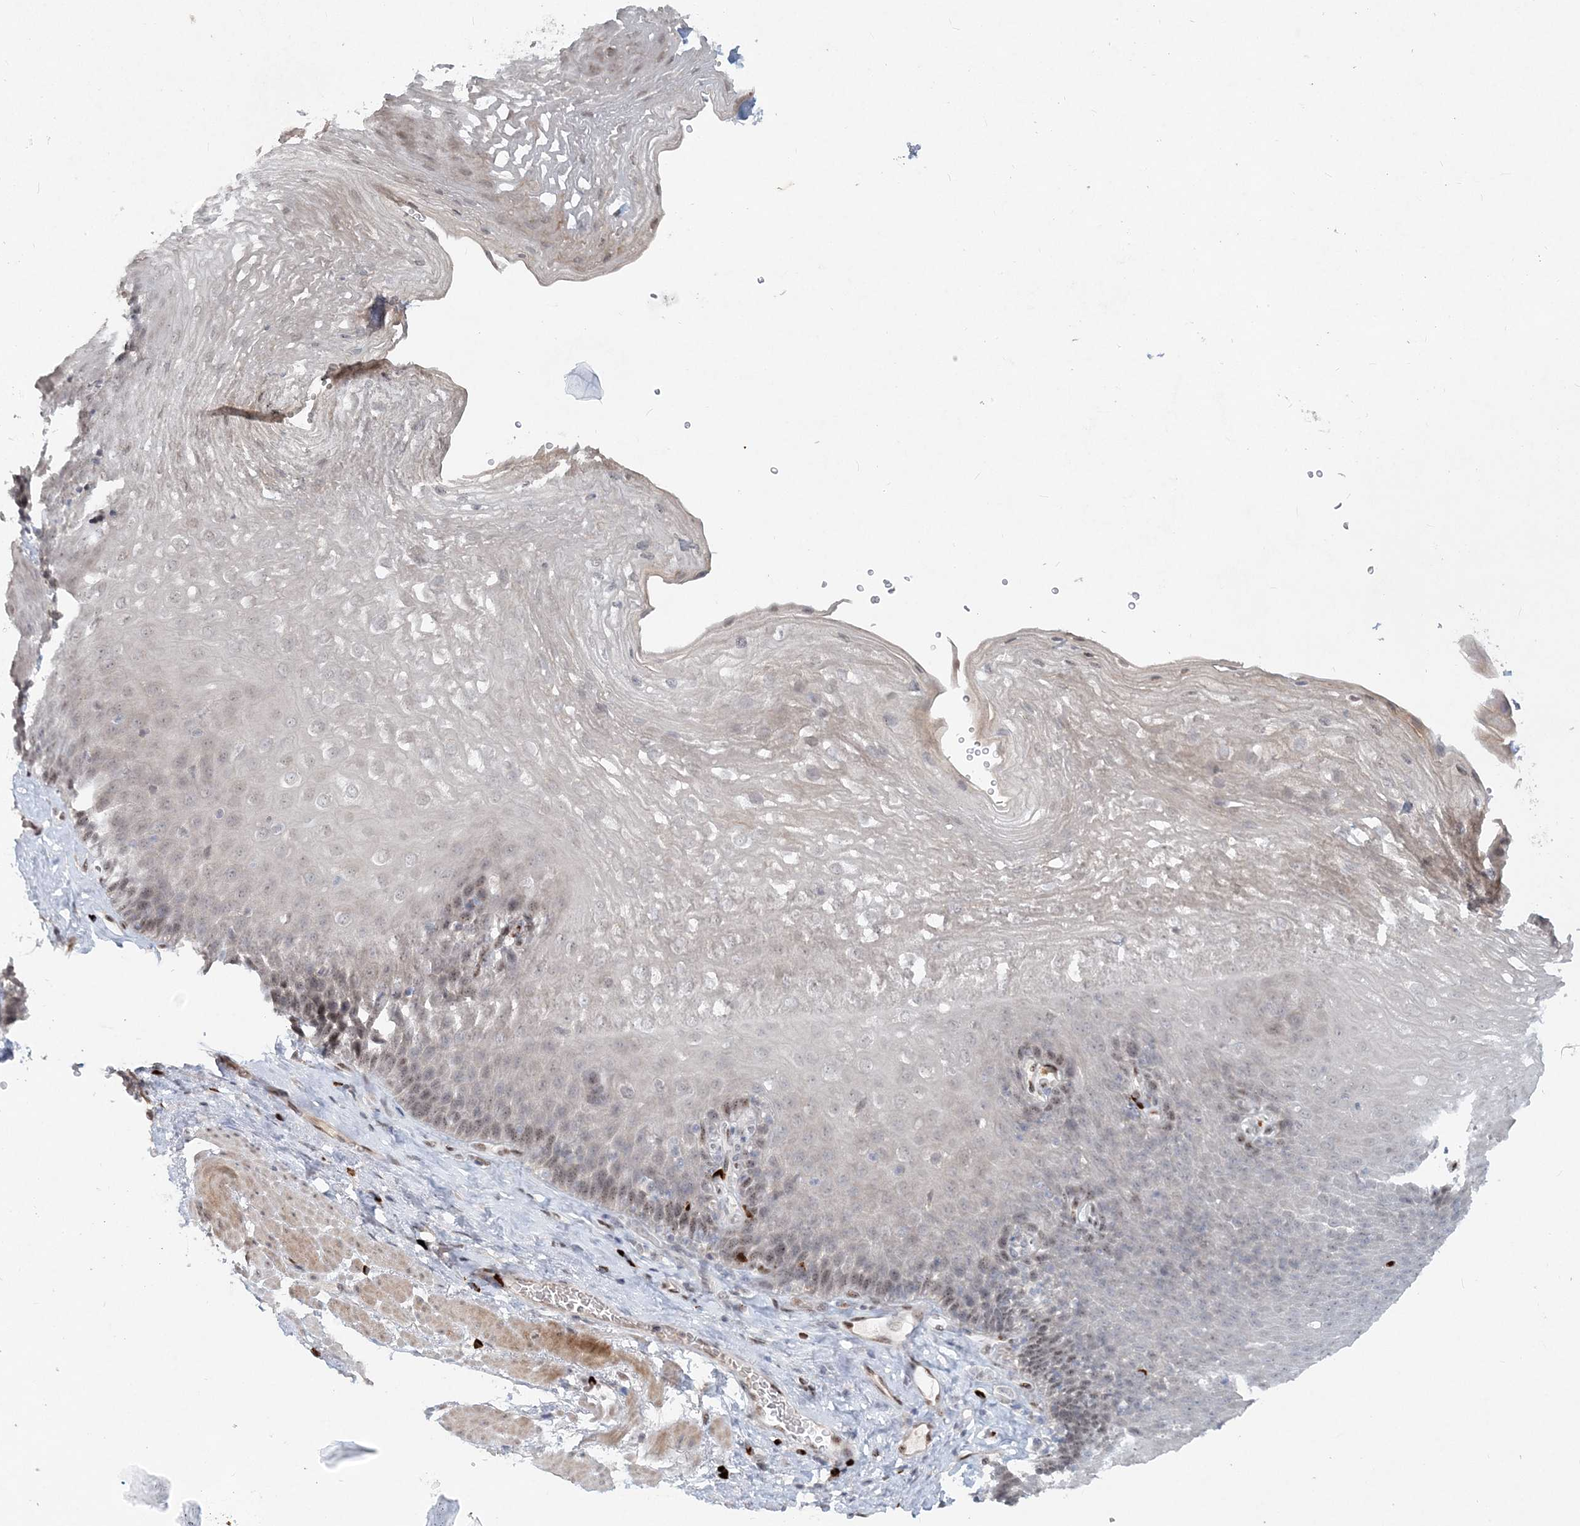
{"staining": {"intensity": "moderate", "quantity": "25%-75%", "location": "nuclear"}, "tissue": "esophagus", "cell_type": "Squamous epithelial cells", "image_type": "normal", "snomed": [{"axis": "morphology", "description": "Normal tissue, NOS"}, {"axis": "topography", "description": "Esophagus"}], "caption": "Esophagus stained with immunohistochemistry (IHC) exhibits moderate nuclear staining in about 25%-75% of squamous epithelial cells. (Stains: DAB in brown, nuclei in blue, Microscopy: brightfield microscopy at high magnification).", "gene": "GIN1", "patient": {"sex": "female", "age": 66}}